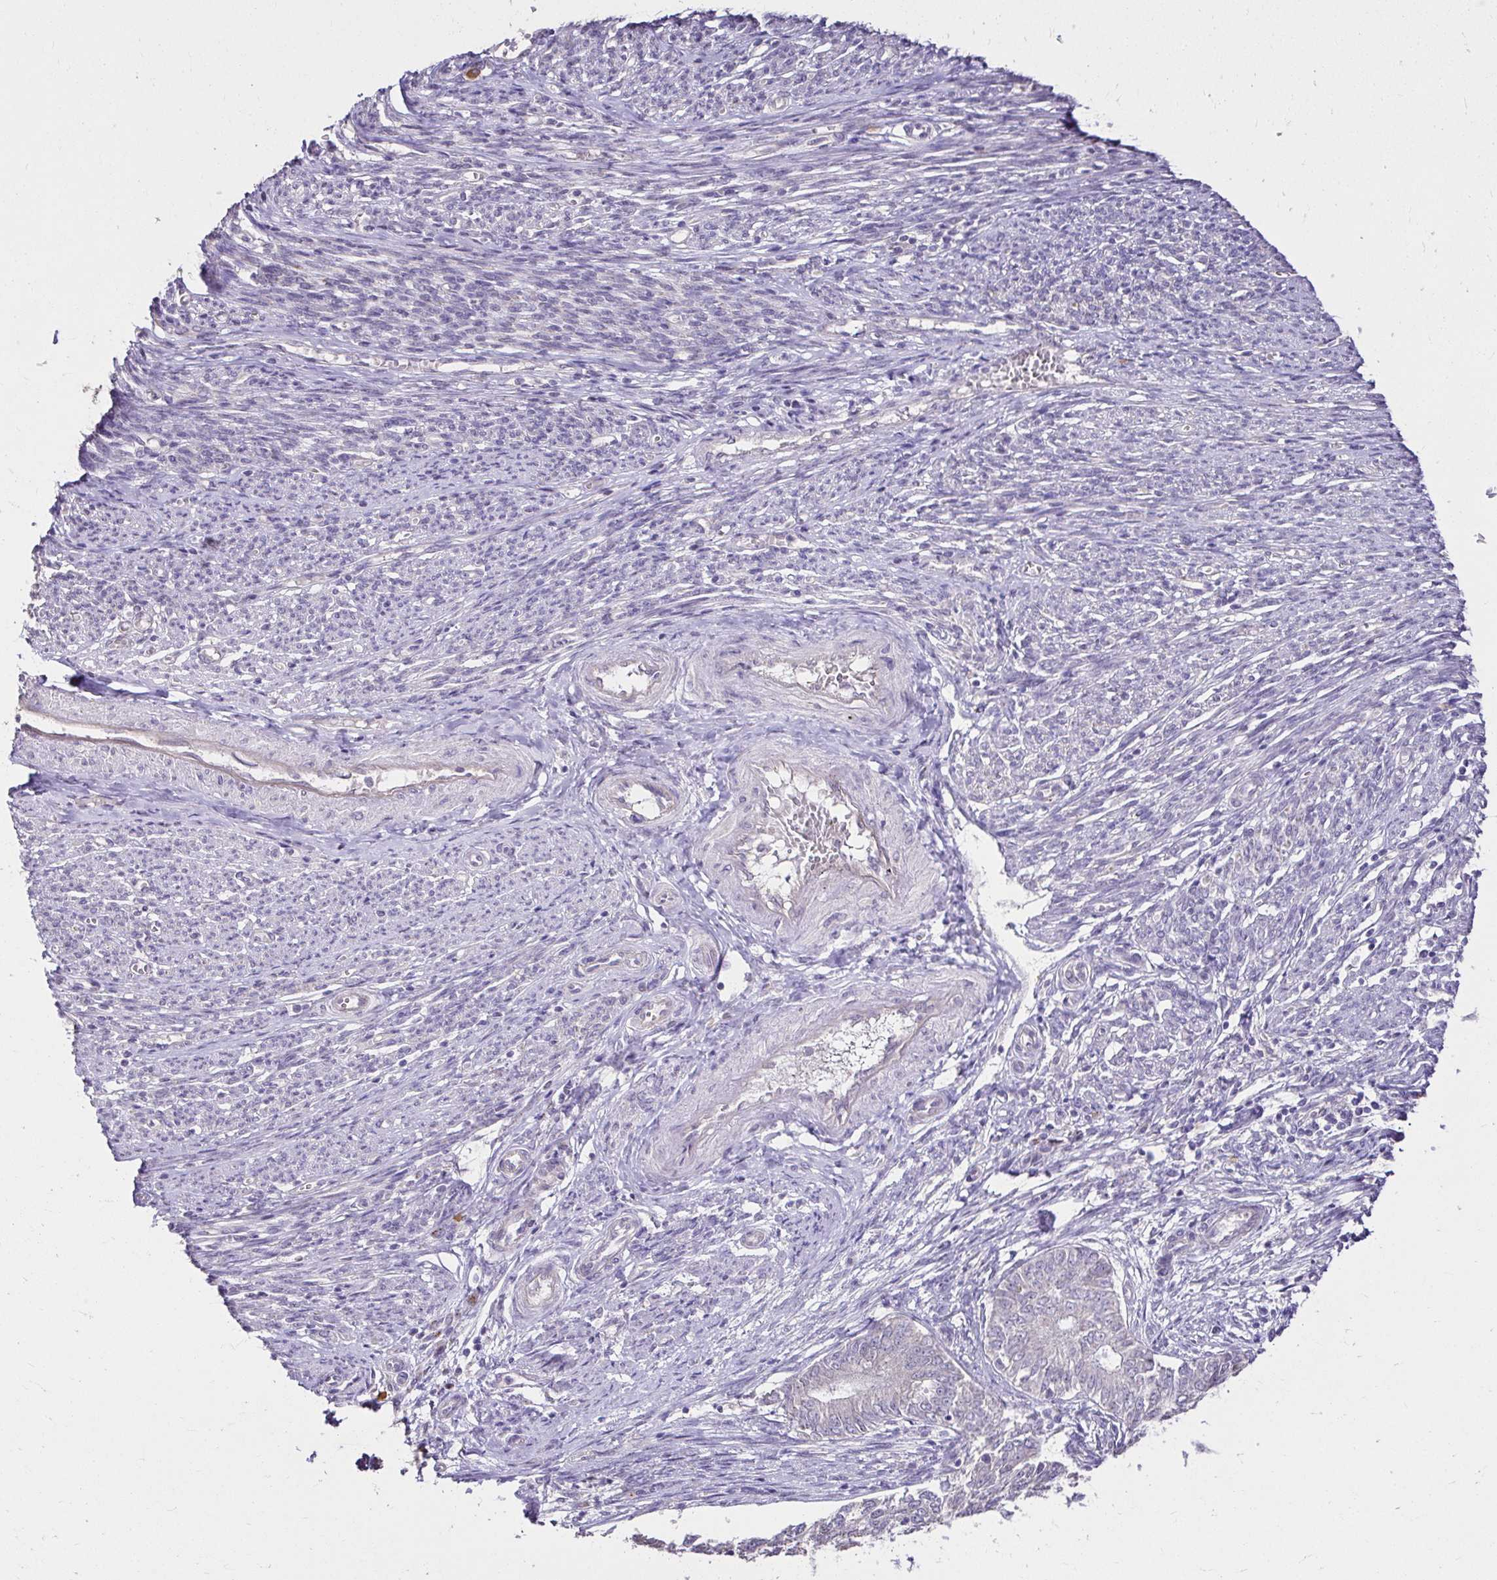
{"staining": {"intensity": "negative", "quantity": "none", "location": "none"}, "tissue": "endometrial cancer", "cell_type": "Tumor cells", "image_type": "cancer", "snomed": [{"axis": "morphology", "description": "Adenocarcinoma, NOS"}, {"axis": "topography", "description": "Endometrium"}], "caption": "Immunohistochemical staining of endometrial cancer (adenocarcinoma) demonstrates no significant staining in tumor cells. (Immunohistochemistry (ihc), brightfield microscopy, high magnification).", "gene": "KIAA1210", "patient": {"sex": "female", "age": 62}}